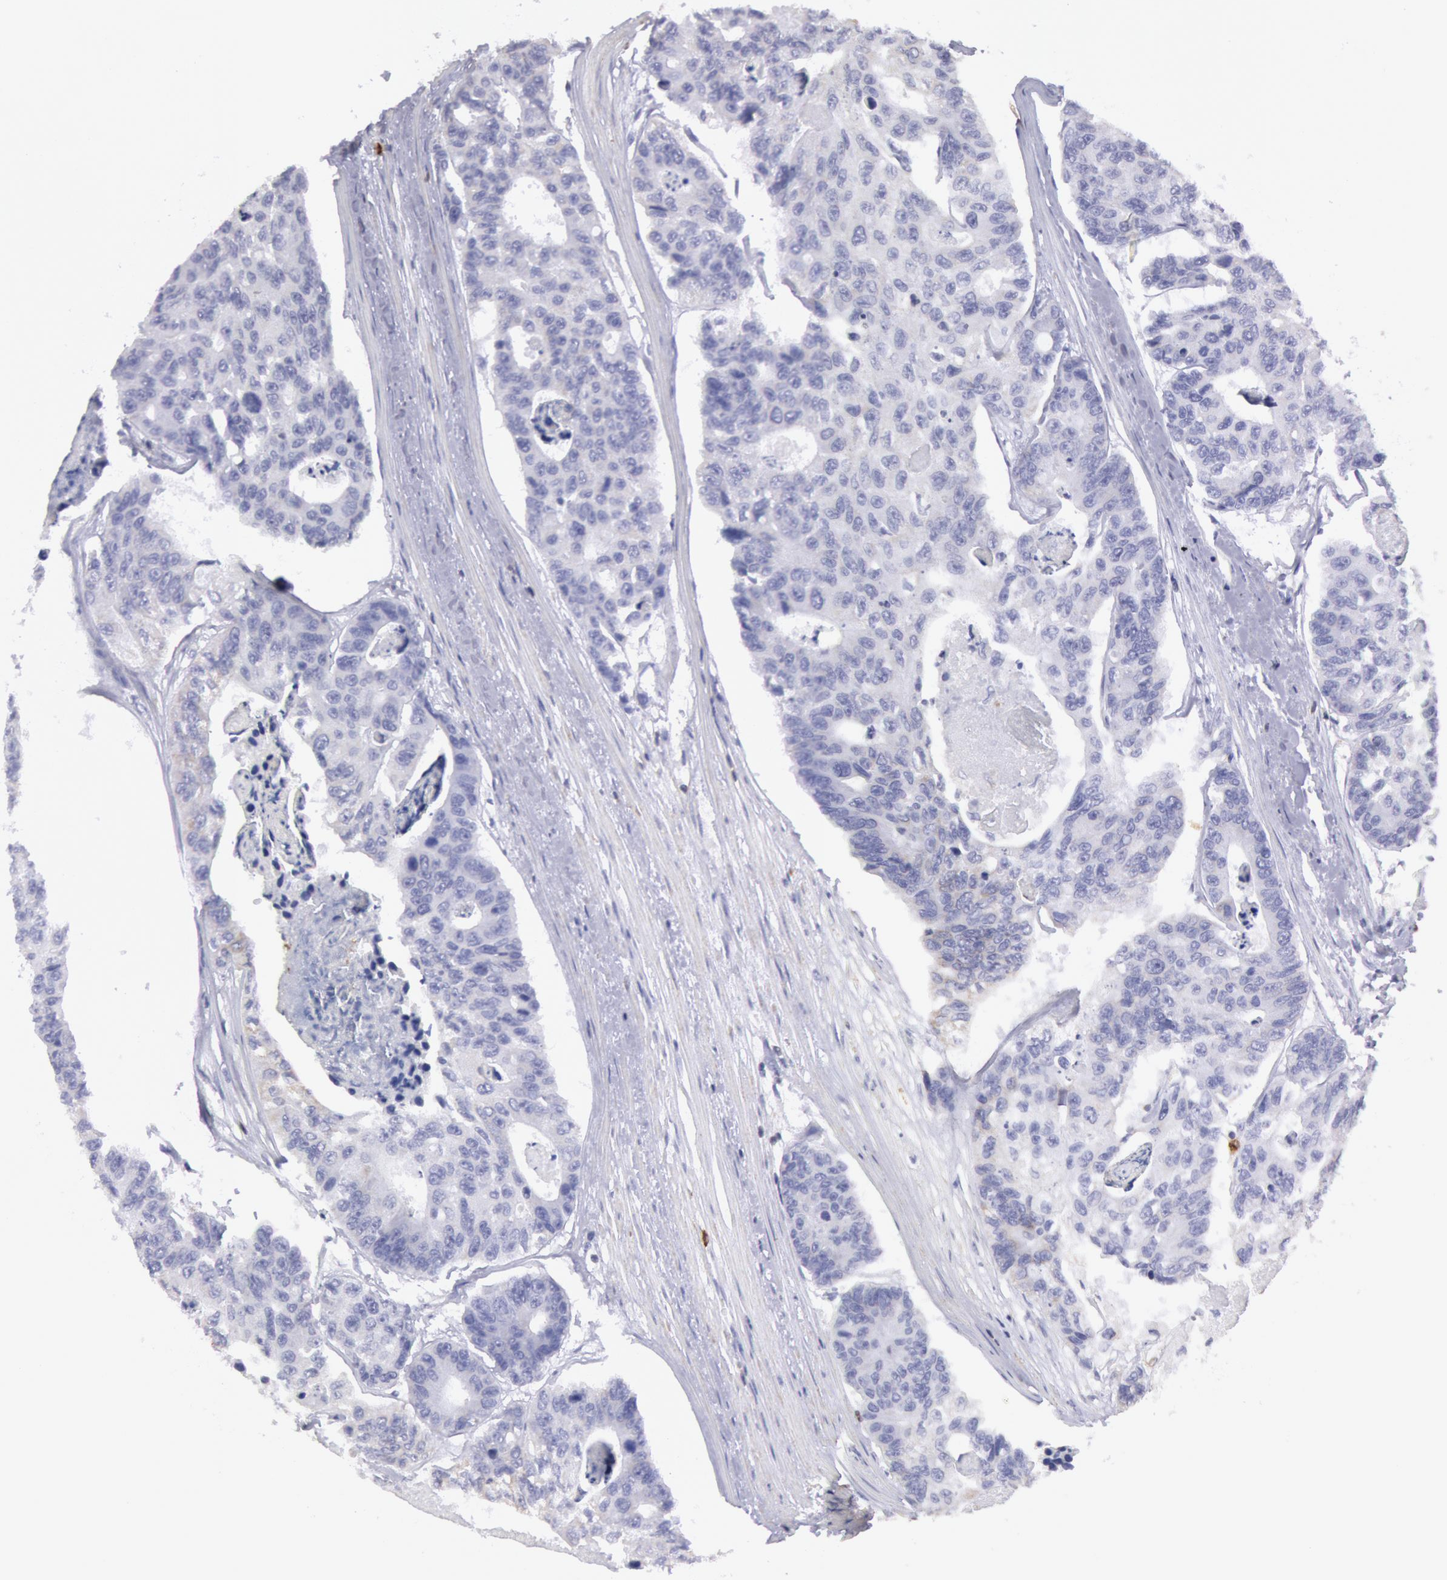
{"staining": {"intensity": "negative", "quantity": "none", "location": "none"}, "tissue": "colorectal cancer", "cell_type": "Tumor cells", "image_type": "cancer", "snomed": [{"axis": "morphology", "description": "Adenocarcinoma, NOS"}, {"axis": "topography", "description": "Colon"}], "caption": "An image of colorectal cancer (adenocarcinoma) stained for a protein displays no brown staining in tumor cells.", "gene": "RAB27A", "patient": {"sex": "female", "age": 86}}